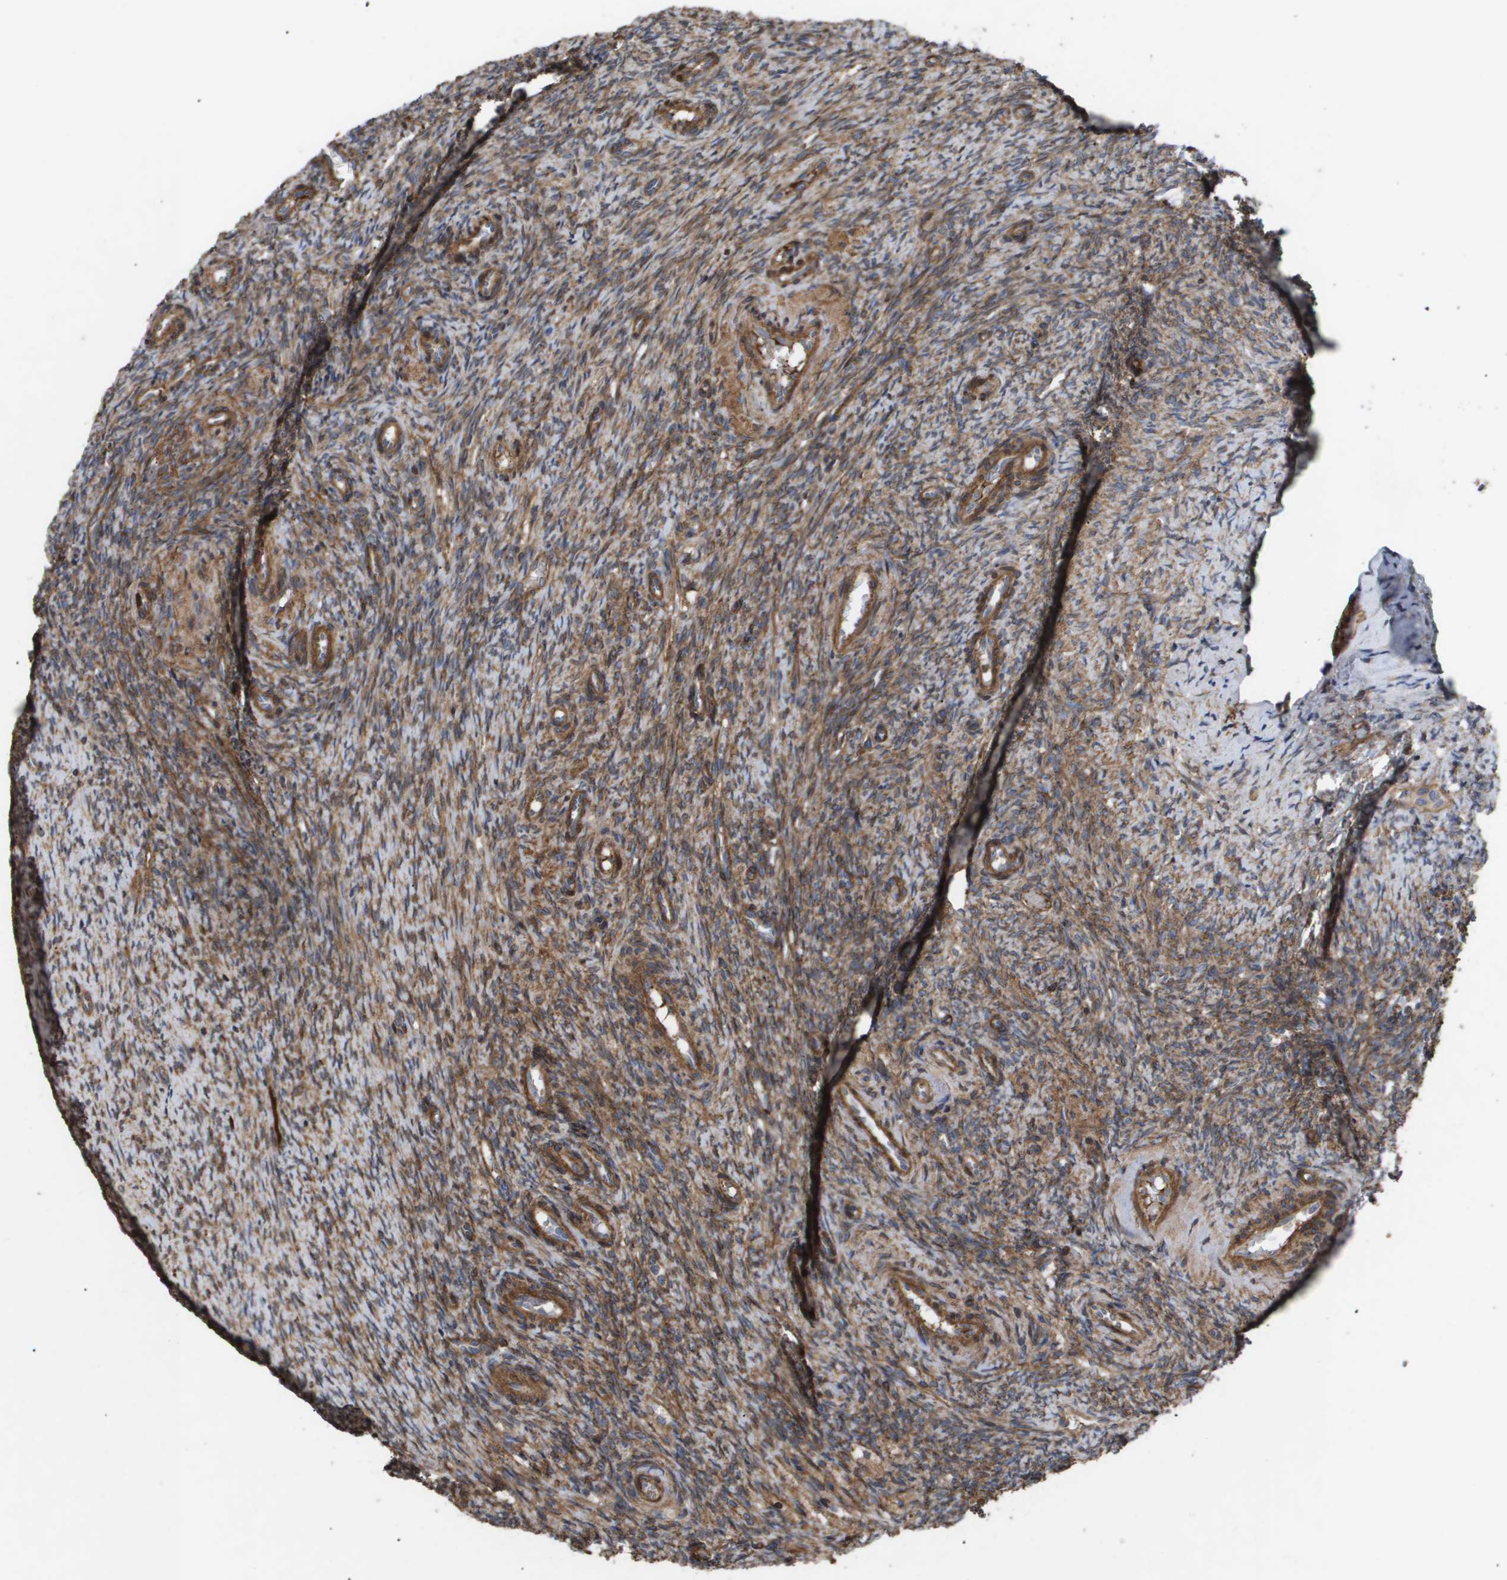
{"staining": {"intensity": "moderate", "quantity": ">75%", "location": "cytoplasmic/membranous"}, "tissue": "ovary", "cell_type": "Ovarian stroma cells", "image_type": "normal", "snomed": [{"axis": "morphology", "description": "Normal tissue, NOS"}, {"axis": "topography", "description": "Ovary"}], "caption": "This micrograph displays immunohistochemistry staining of normal human ovary, with medium moderate cytoplasmic/membranous expression in about >75% of ovarian stroma cells.", "gene": "TNS1", "patient": {"sex": "female", "age": 41}}